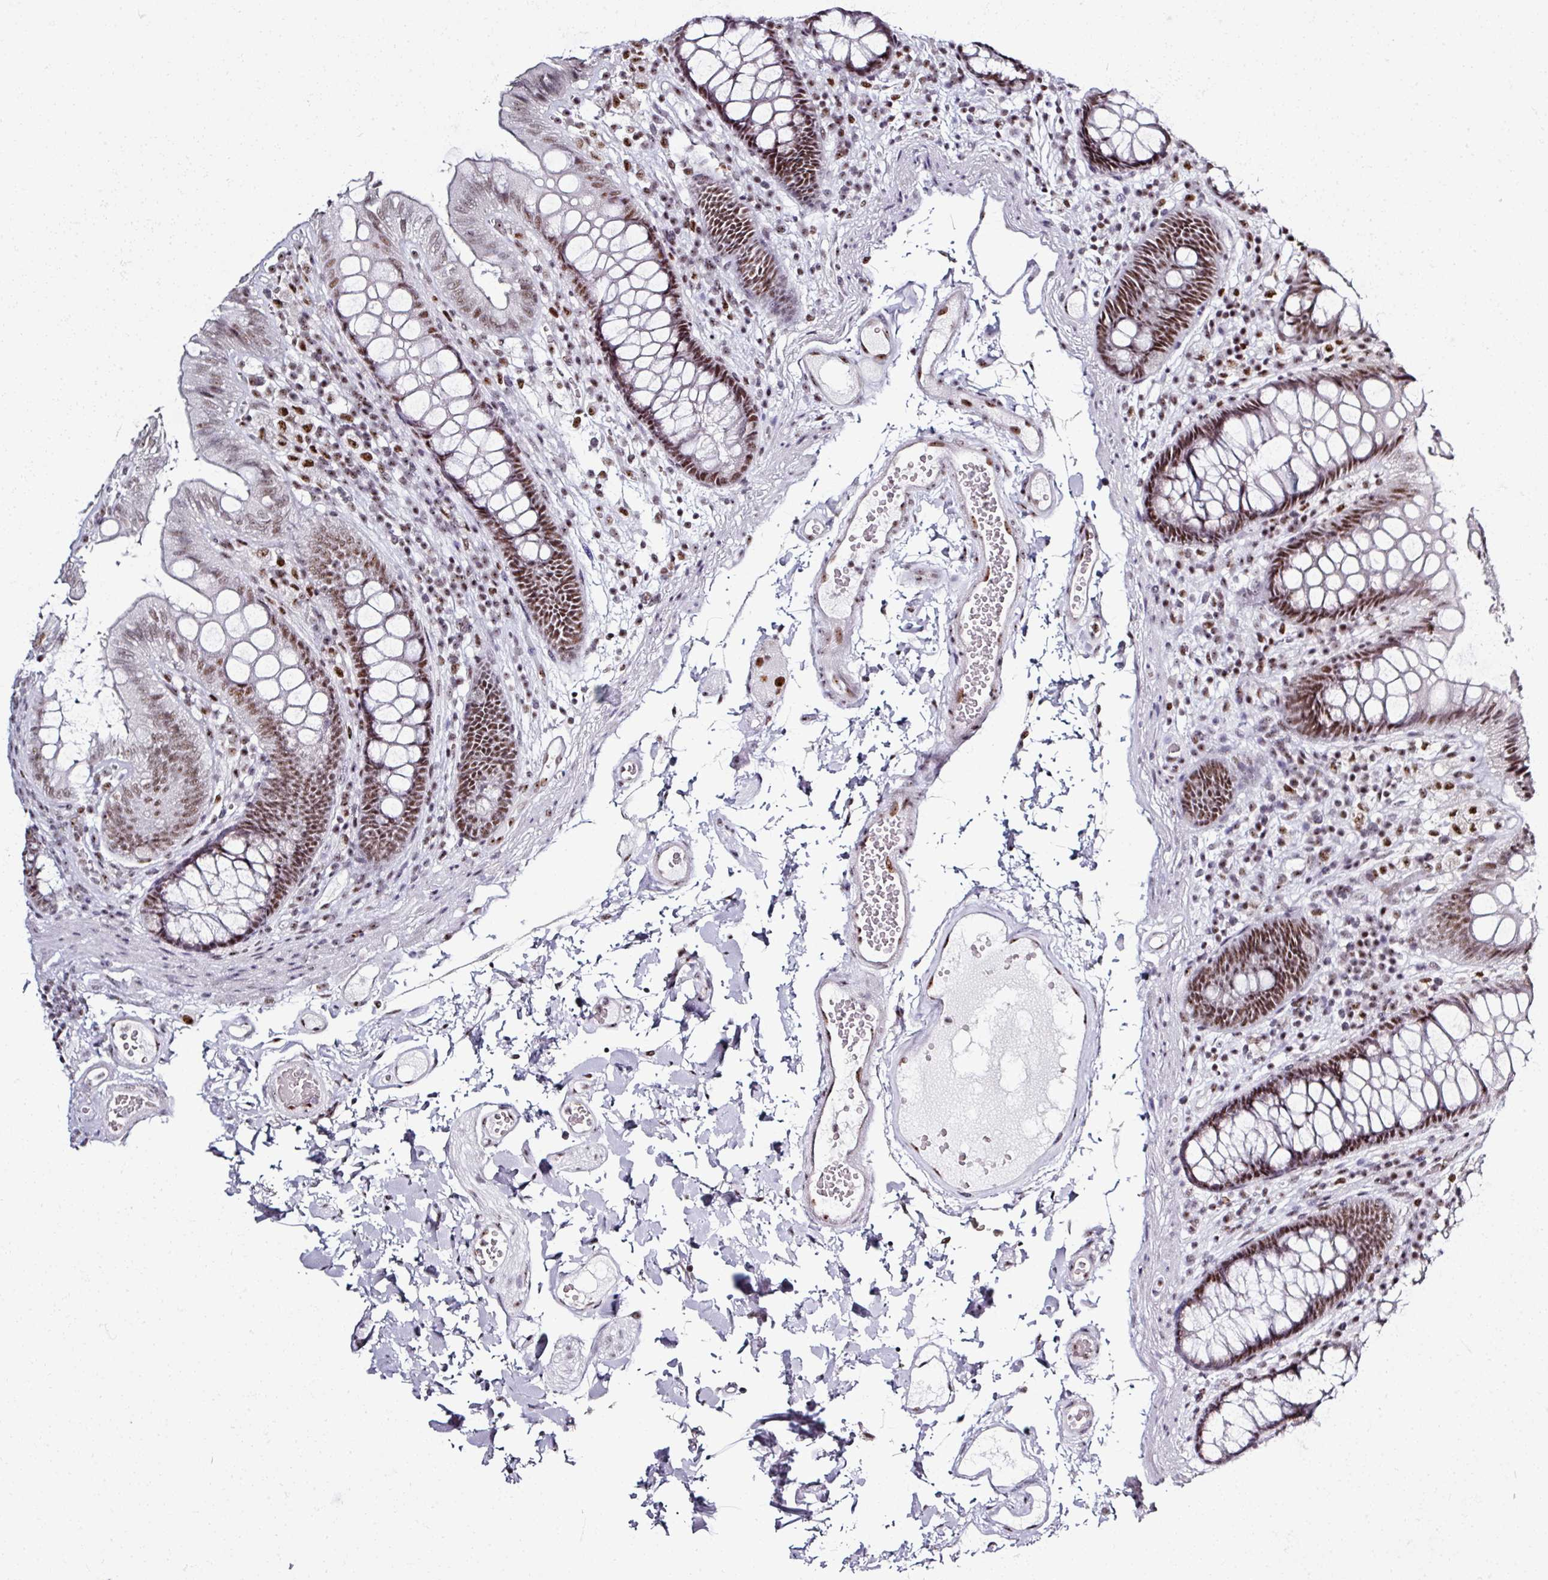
{"staining": {"intensity": "moderate", "quantity": ">75%", "location": "nuclear"}, "tissue": "colon", "cell_type": "Endothelial cells", "image_type": "normal", "snomed": [{"axis": "morphology", "description": "Normal tissue, NOS"}, {"axis": "topography", "description": "Colon"}], "caption": "Protein analysis of benign colon displays moderate nuclear positivity in approximately >75% of endothelial cells. (DAB (3,3'-diaminobenzidine) IHC with brightfield microscopy, high magnification).", "gene": "ADAR", "patient": {"sex": "male", "age": 84}}